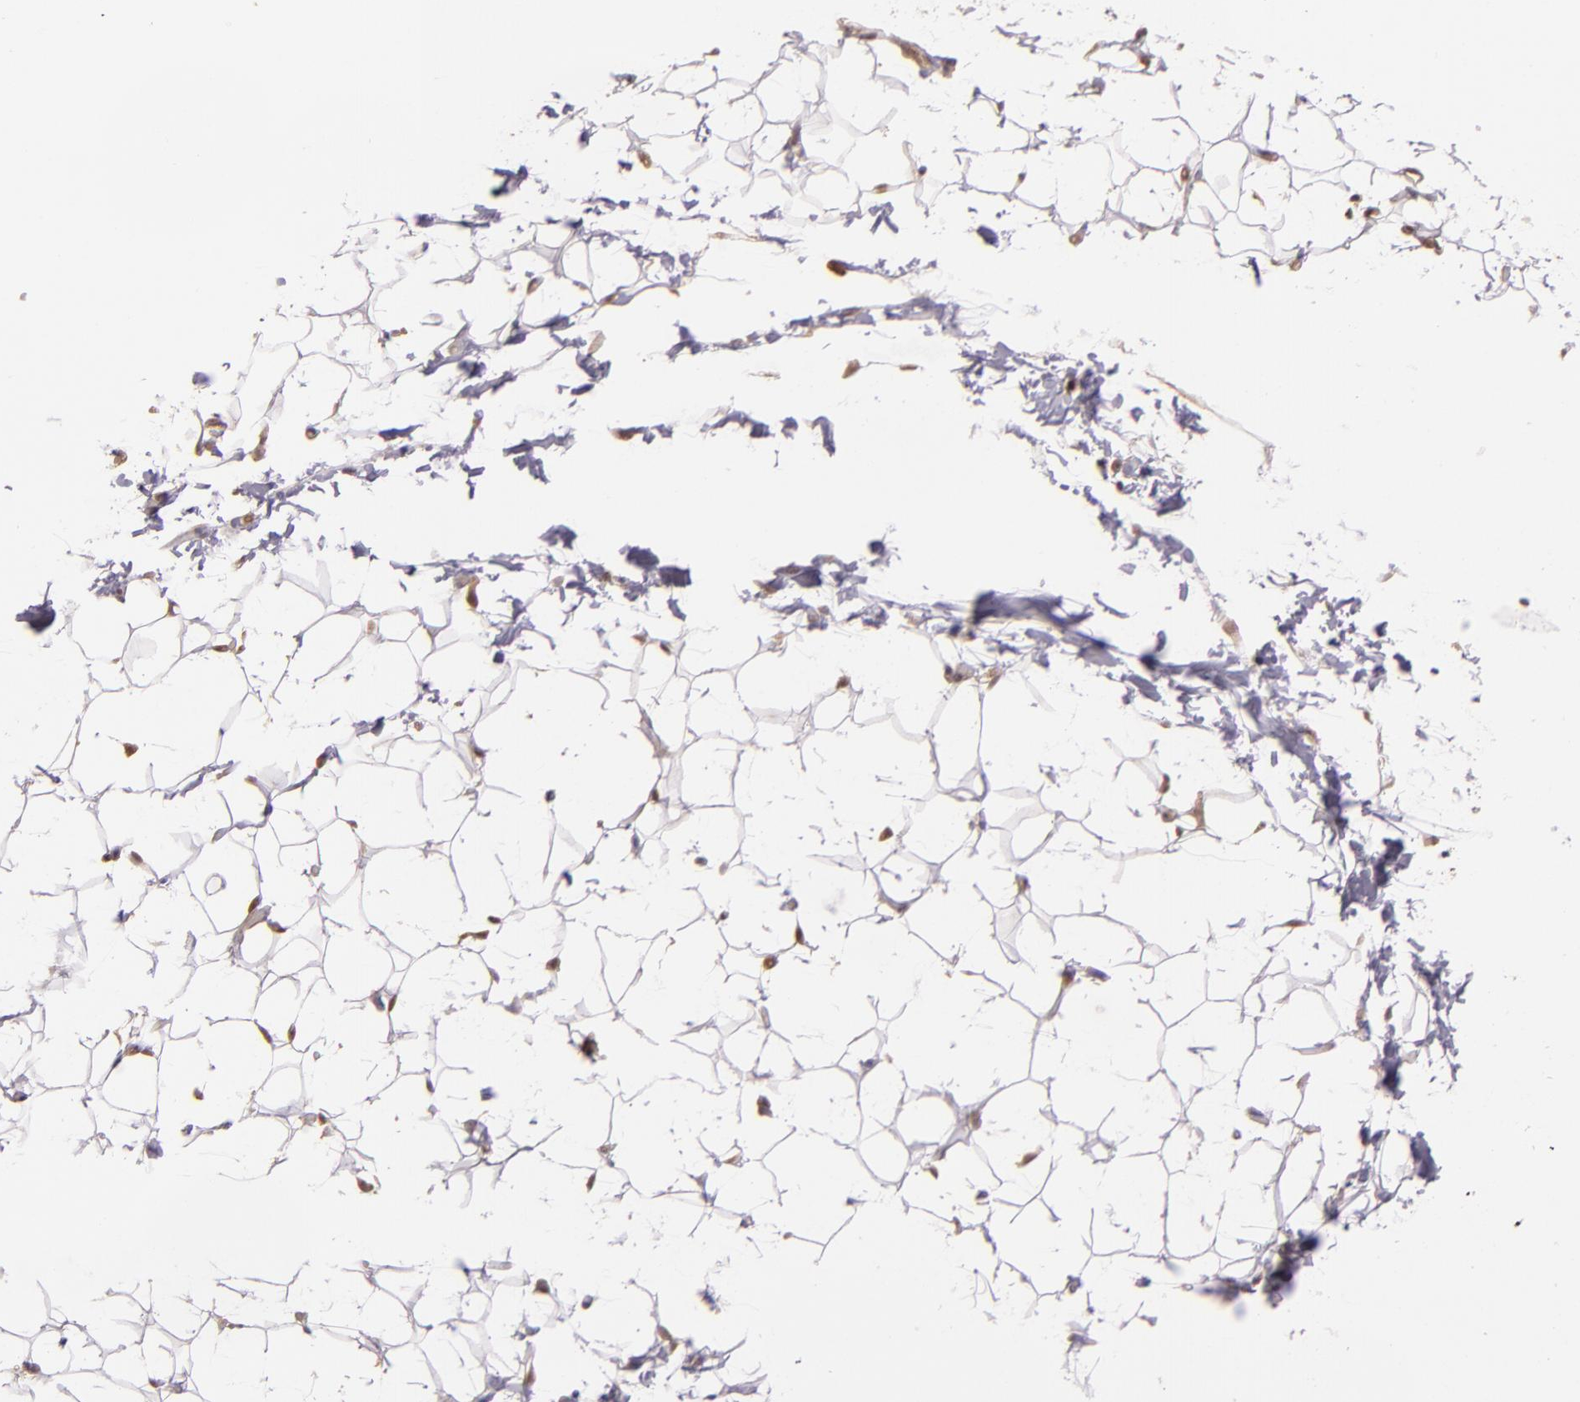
{"staining": {"intensity": "moderate", "quantity": ">75%", "location": "cytoplasmic/membranous,nuclear"}, "tissue": "adipose tissue", "cell_type": "Adipocytes", "image_type": "normal", "snomed": [{"axis": "morphology", "description": "Normal tissue, NOS"}, {"axis": "topography", "description": "Soft tissue"}], "caption": "Immunohistochemical staining of normal adipose tissue reveals medium levels of moderate cytoplasmic/membranous,nuclear positivity in approximately >75% of adipocytes. (brown staining indicates protein expression, while blue staining denotes nuclei).", "gene": "TXNRD2", "patient": {"sex": "male", "age": 26}}